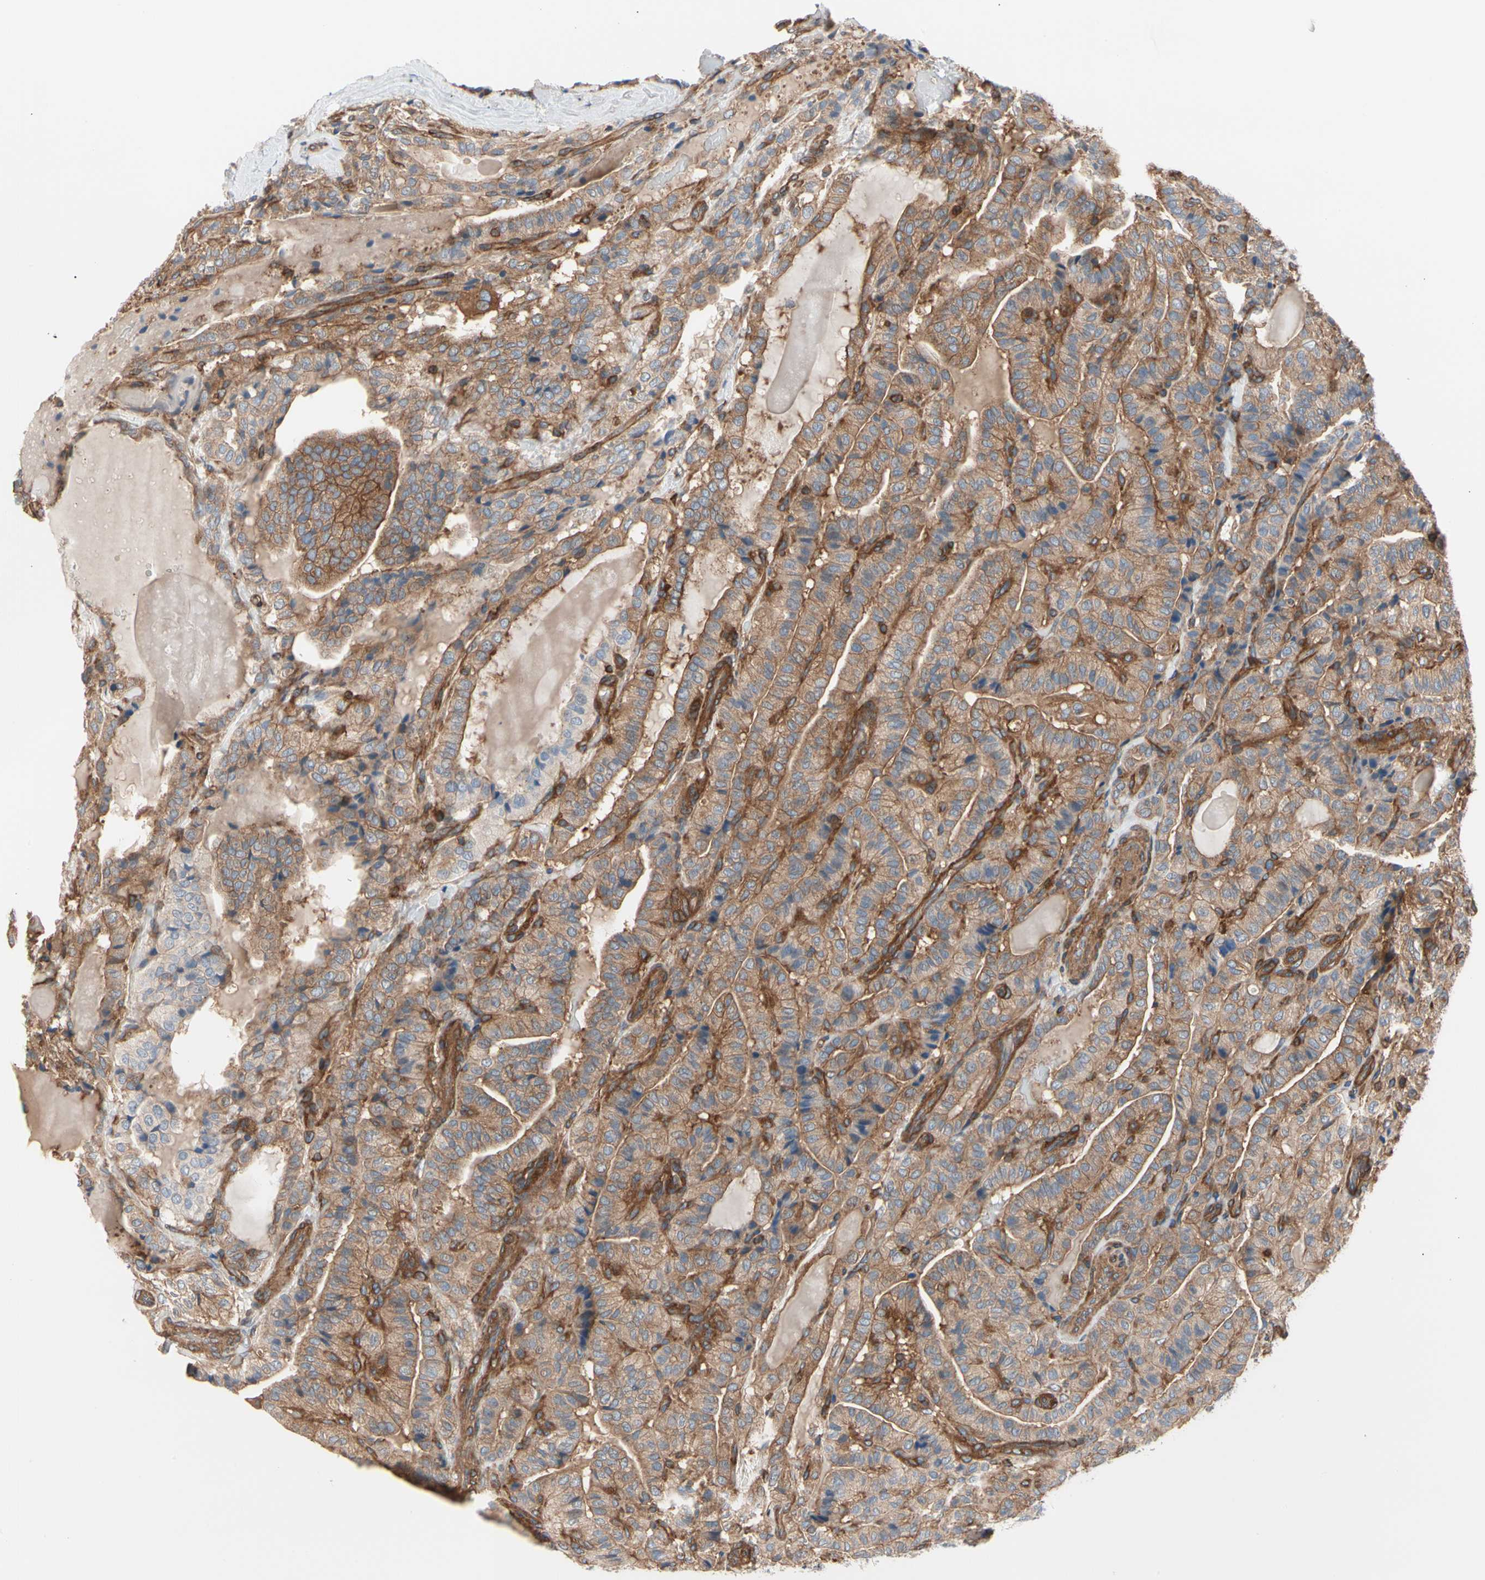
{"staining": {"intensity": "moderate", "quantity": ">75%", "location": "cytoplasmic/membranous"}, "tissue": "thyroid cancer", "cell_type": "Tumor cells", "image_type": "cancer", "snomed": [{"axis": "morphology", "description": "Papillary adenocarcinoma, NOS"}, {"axis": "topography", "description": "Thyroid gland"}], "caption": "Immunohistochemistry micrograph of human thyroid papillary adenocarcinoma stained for a protein (brown), which demonstrates medium levels of moderate cytoplasmic/membranous expression in approximately >75% of tumor cells.", "gene": "ROCK1", "patient": {"sex": "male", "age": 77}}